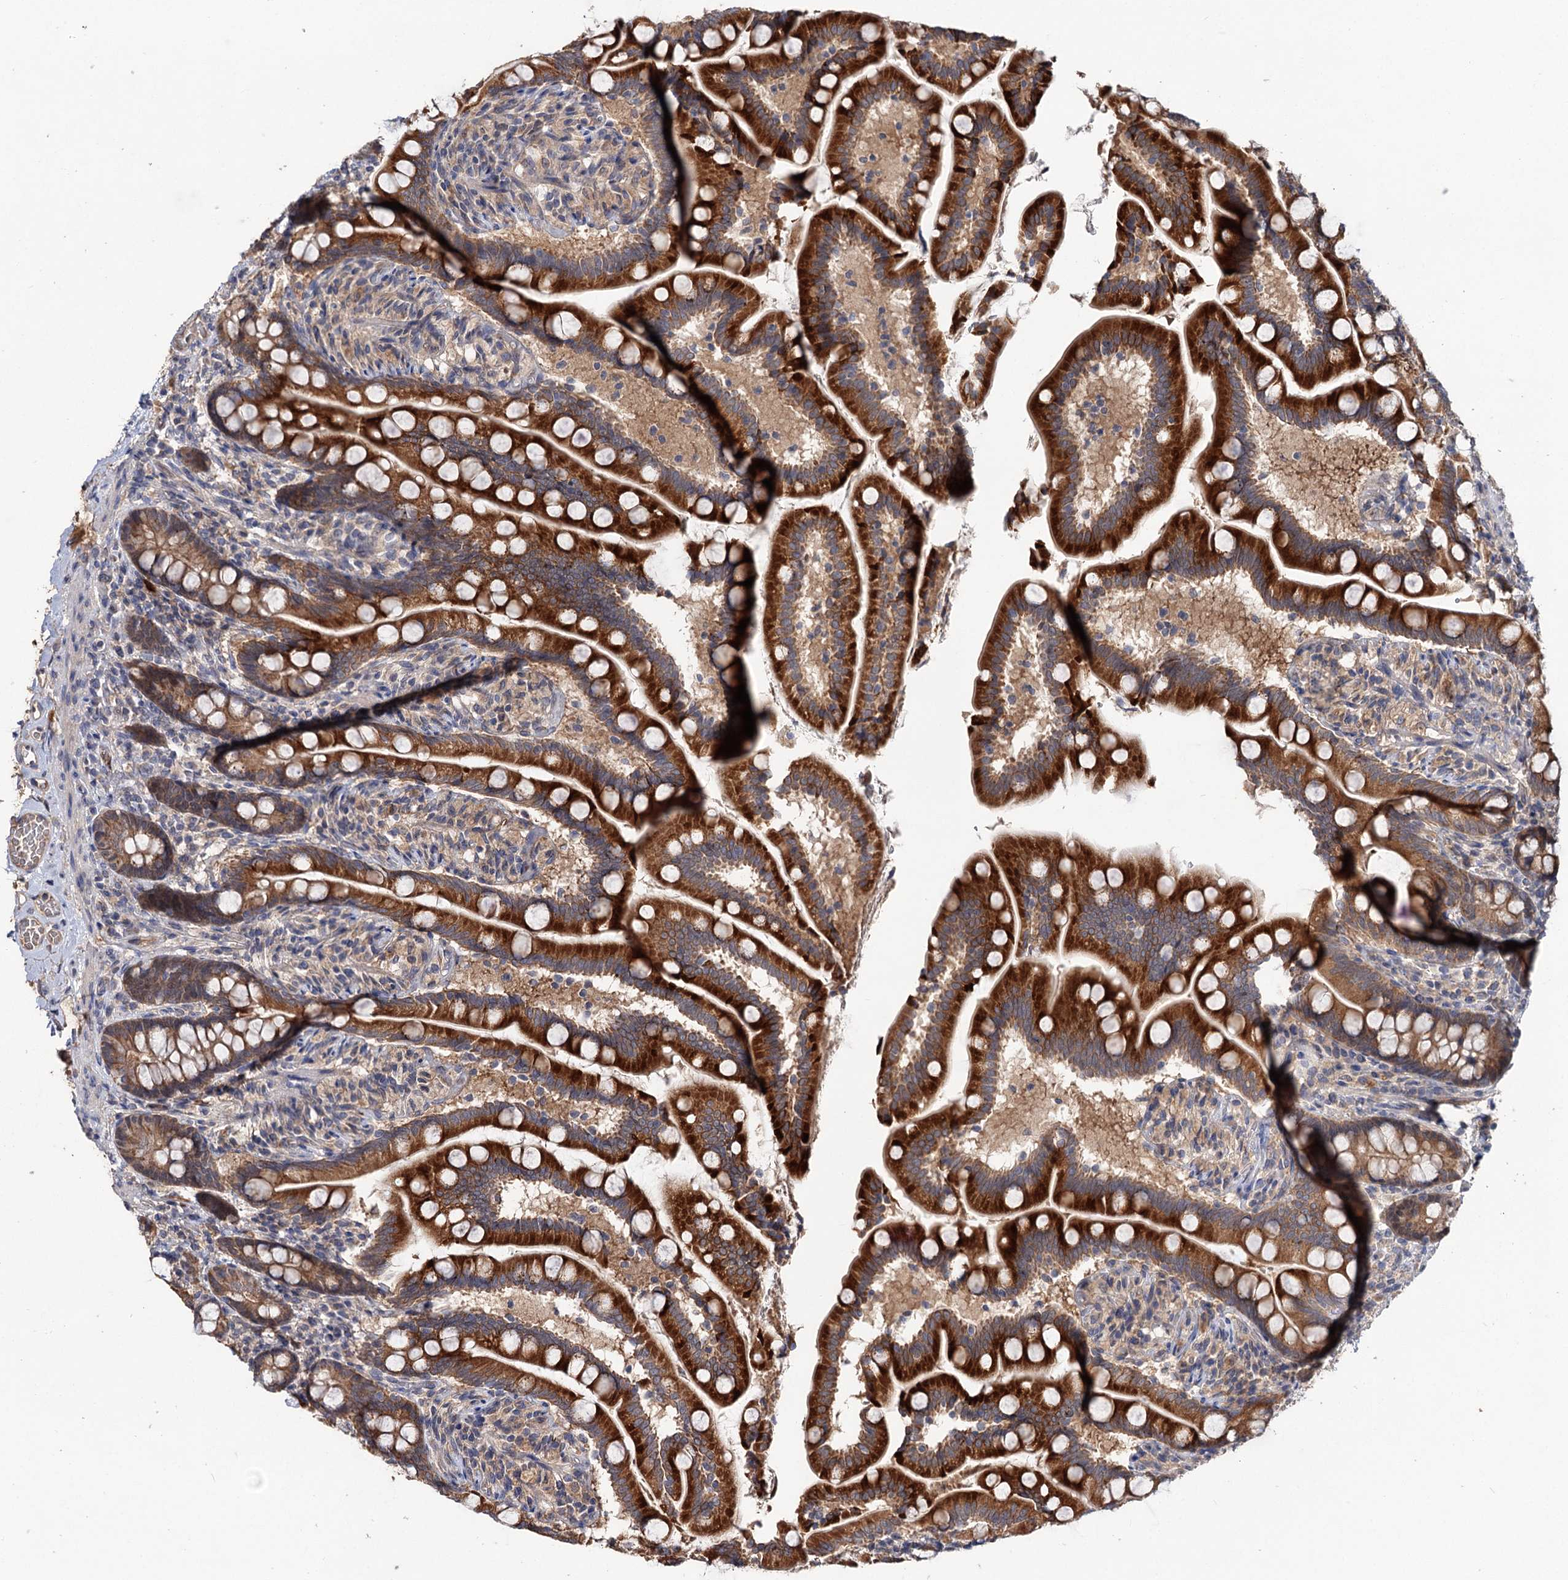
{"staining": {"intensity": "strong", "quantity": ">75%", "location": "cytoplasmic/membranous"}, "tissue": "small intestine", "cell_type": "Glandular cells", "image_type": "normal", "snomed": [{"axis": "morphology", "description": "Normal tissue, NOS"}, {"axis": "topography", "description": "Small intestine"}], "caption": "A brown stain labels strong cytoplasmic/membranous positivity of a protein in glandular cells of normal human small intestine.", "gene": "NUDCD2", "patient": {"sex": "female", "age": 64}}